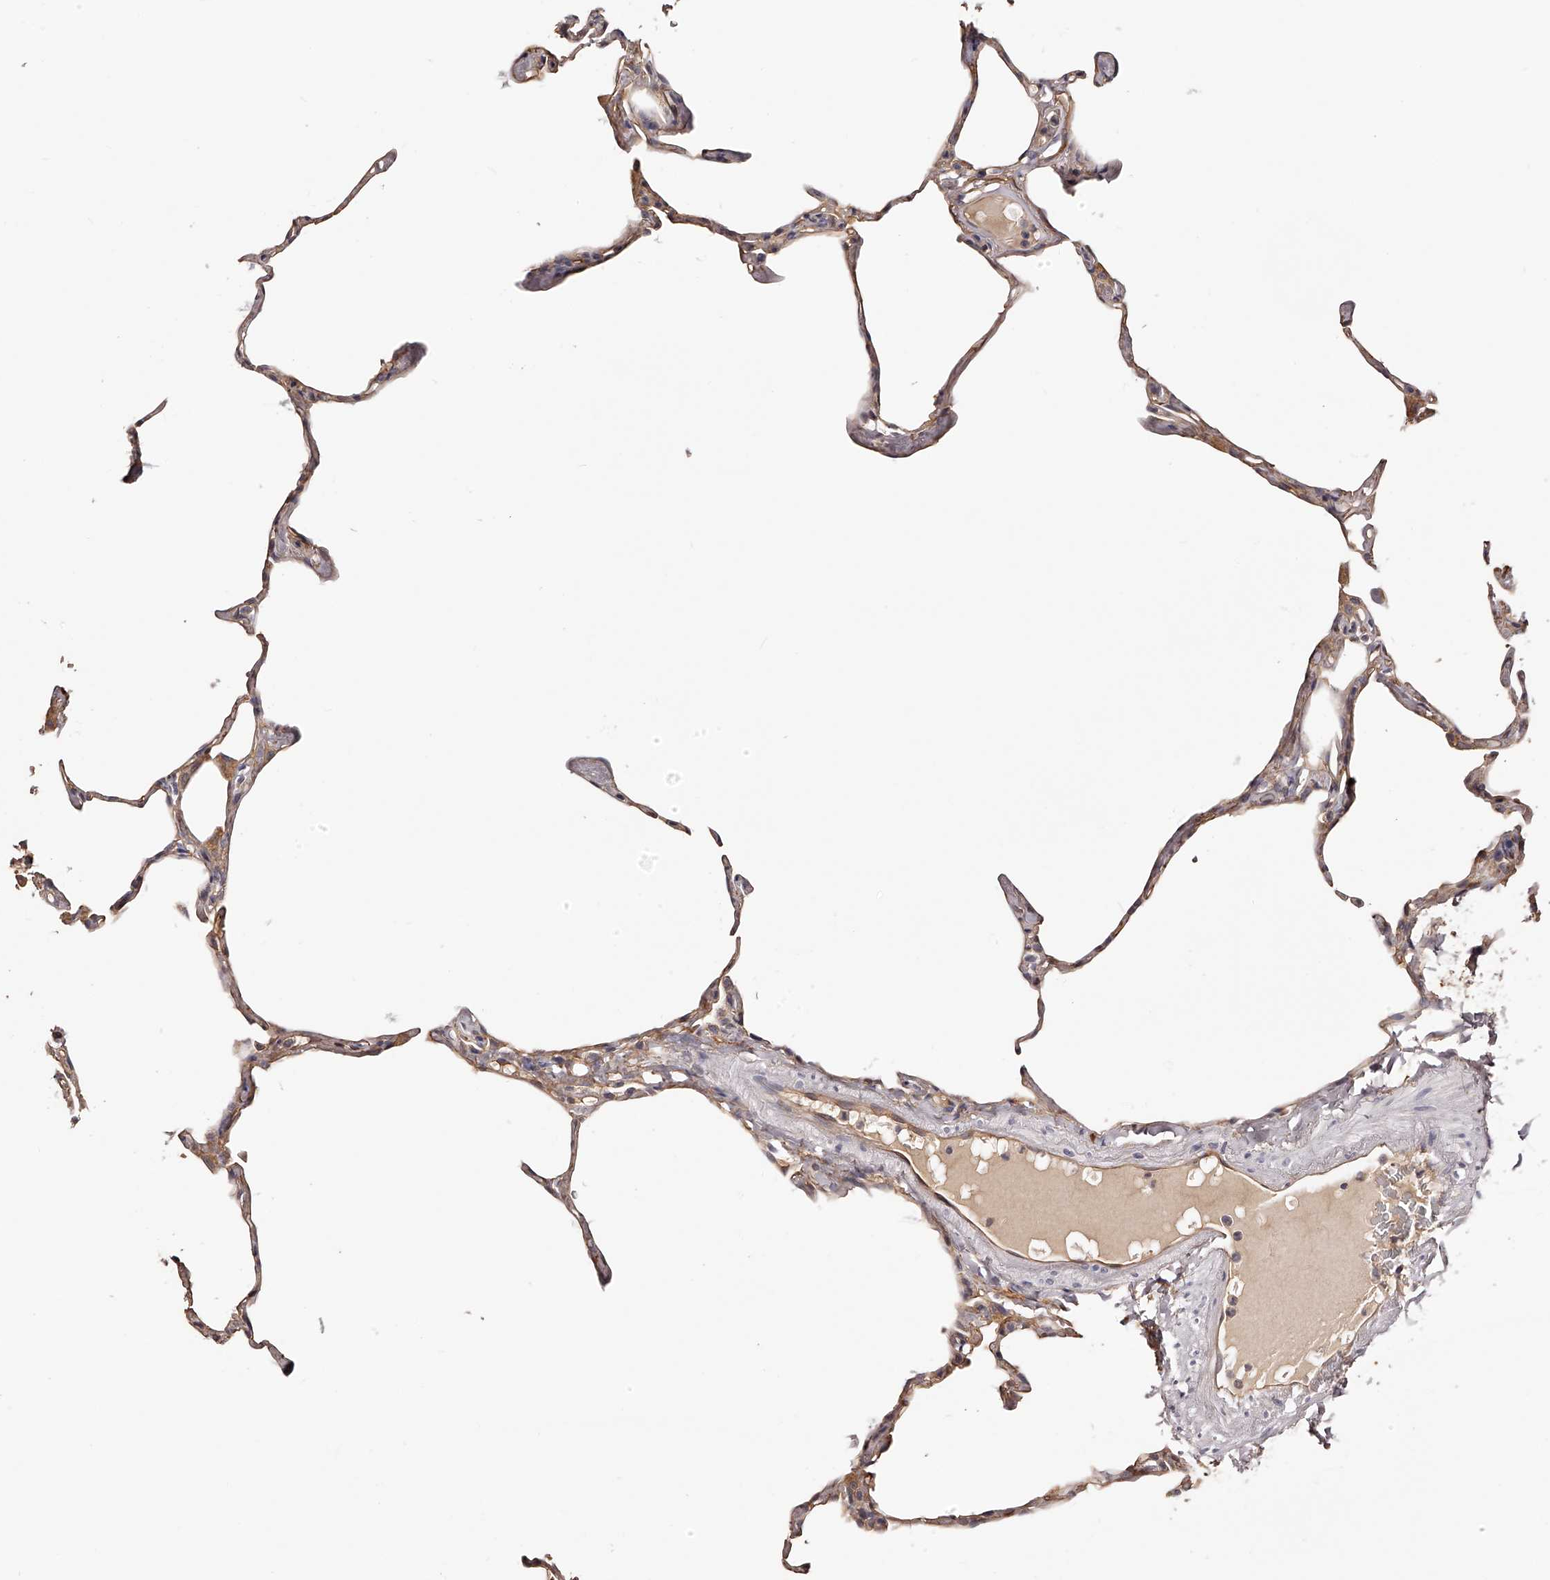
{"staining": {"intensity": "negative", "quantity": "none", "location": "none"}, "tissue": "lung", "cell_type": "Alveolar cells", "image_type": "normal", "snomed": [{"axis": "morphology", "description": "Normal tissue, NOS"}, {"axis": "topography", "description": "Lung"}], "caption": "High magnification brightfield microscopy of unremarkable lung stained with DAB (3,3'-diaminobenzidine) (brown) and counterstained with hematoxylin (blue): alveolar cells show no significant positivity.", "gene": "LTV1", "patient": {"sex": "male", "age": 65}}